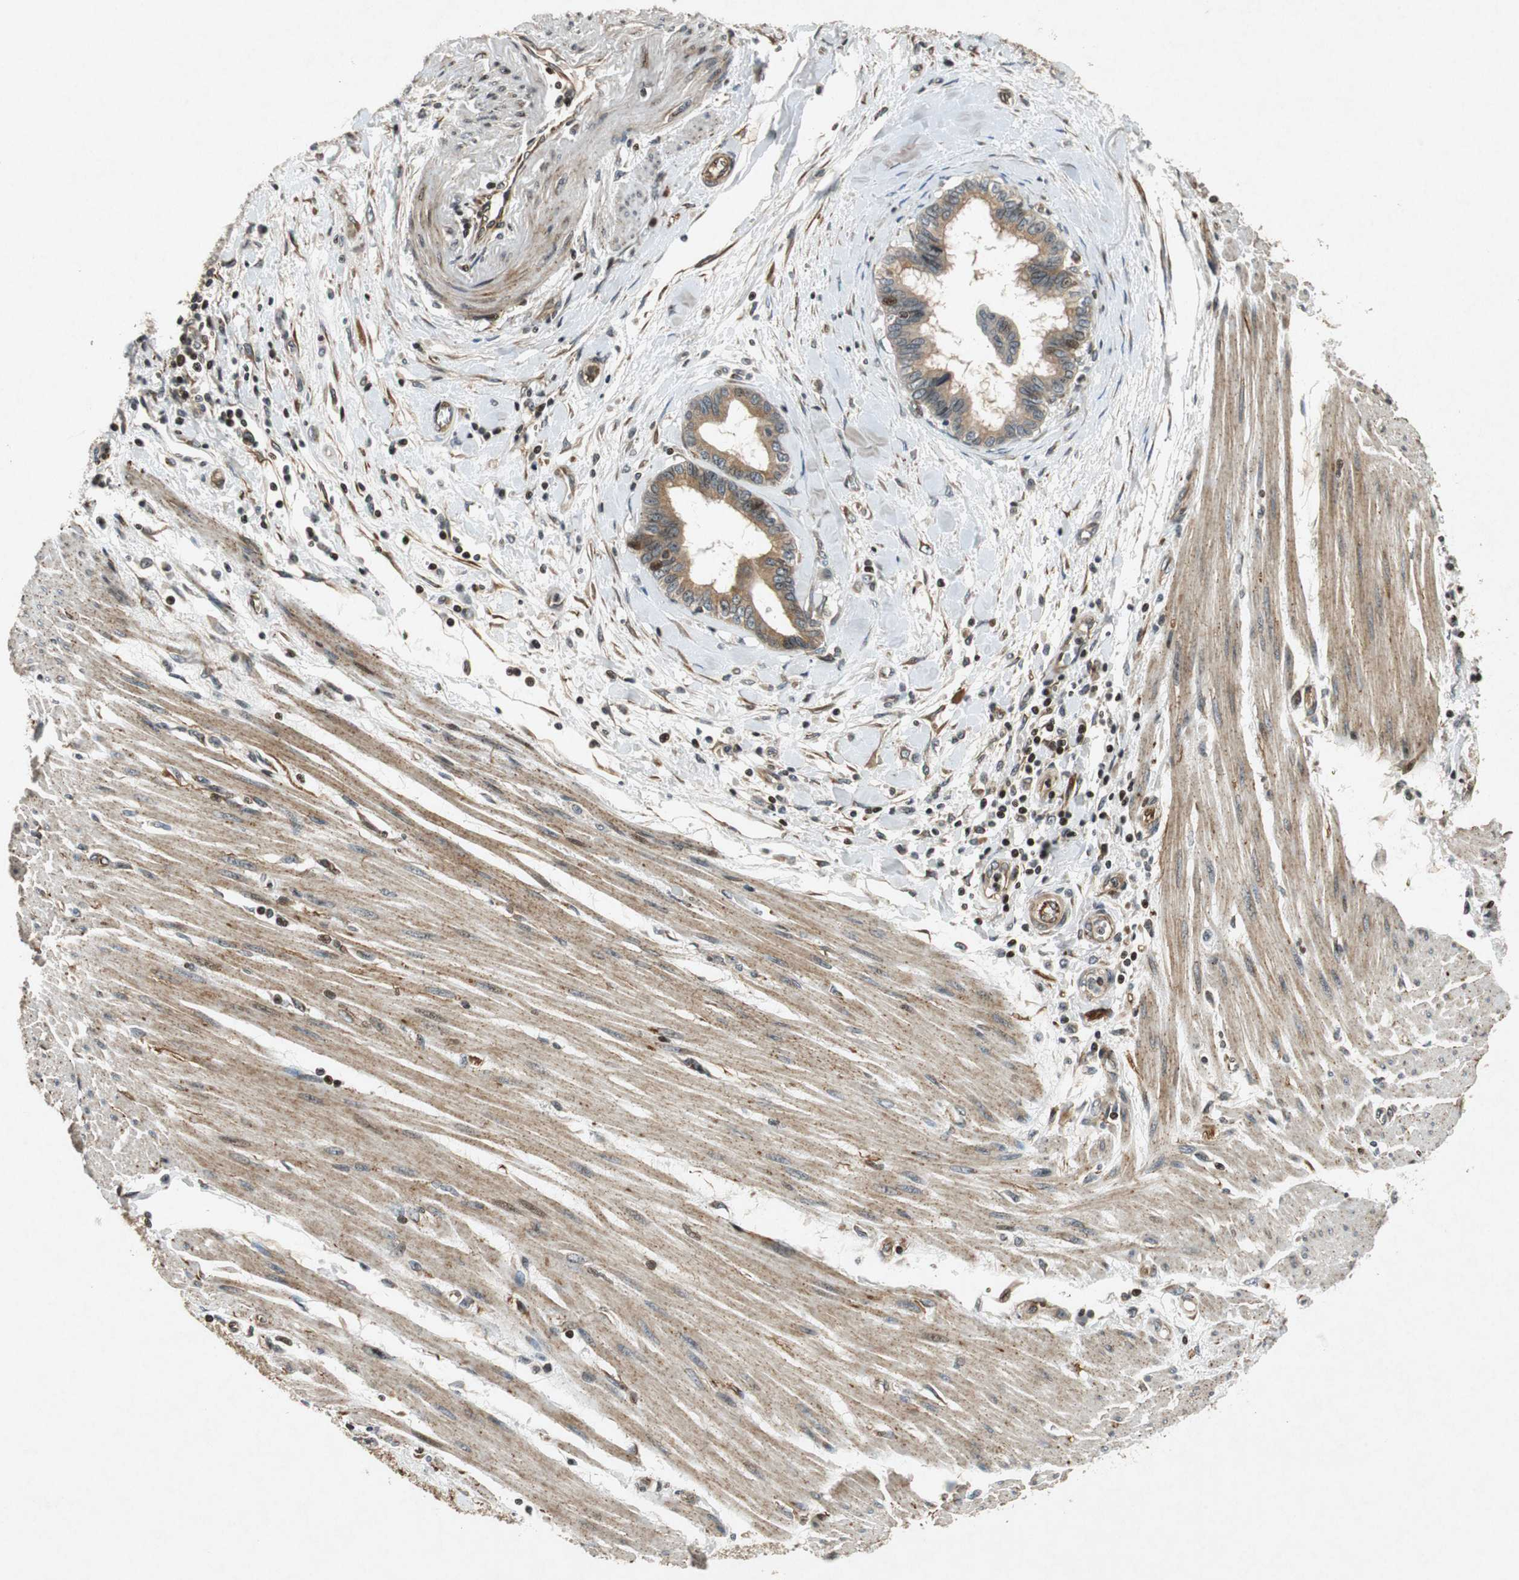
{"staining": {"intensity": "moderate", "quantity": ">75%", "location": "cytoplasmic/membranous"}, "tissue": "pancreatic cancer", "cell_type": "Tumor cells", "image_type": "cancer", "snomed": [{"axis": "morphology", "description": "Adenocarcinoma, NOS"}, {"axis": "topography", "description": "Pancreas"}], "caption": "An immunohistochemistry (IHC) image of neoplastic tissue is shown. Protein staining in brown labels moderate cytoplasmic/membranous positivity in pancreatic cancer (adenocarcinoma) within tumor cells.", "gene": "TUBA4A", "patient": {"sex": "female", "age": 64}}